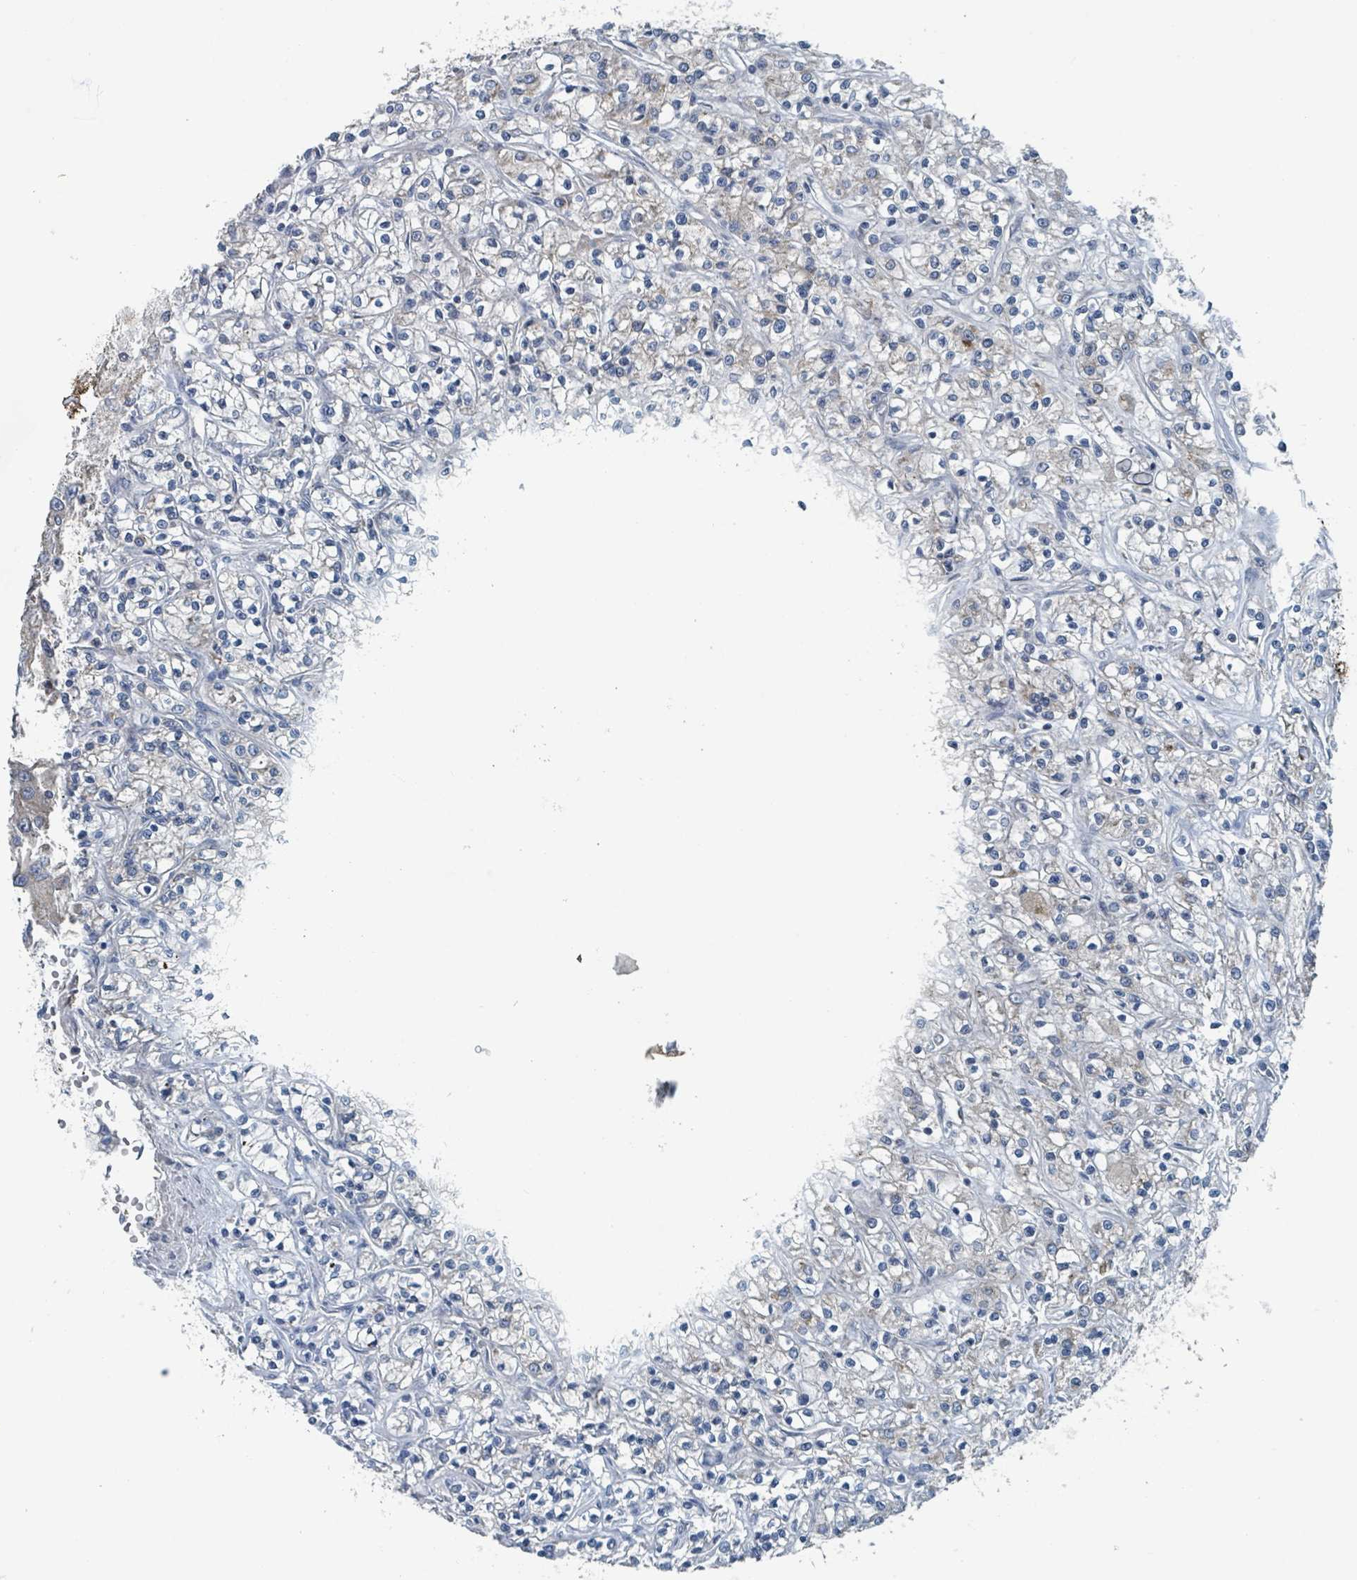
{"staining": {"intensity": "weak", "quantity": "<25%", "location": "cytoplasmic/membranous"}, "tissue": "renal cancer", "cell_type": "Tumor cells", "image_type": "cancer", "snomed": [{"axis": "morphology", "description": "Adenocarcinoma, NOS"}, {"axis": "topography", "description": "Kidney"}], "caption": "This is an IHC micrograph of human renal cancer (adenocarcinoma). There is no expression in tumor cells.", "gene": "ACBD4", "patient": {"sex": "female", "age": 59}}